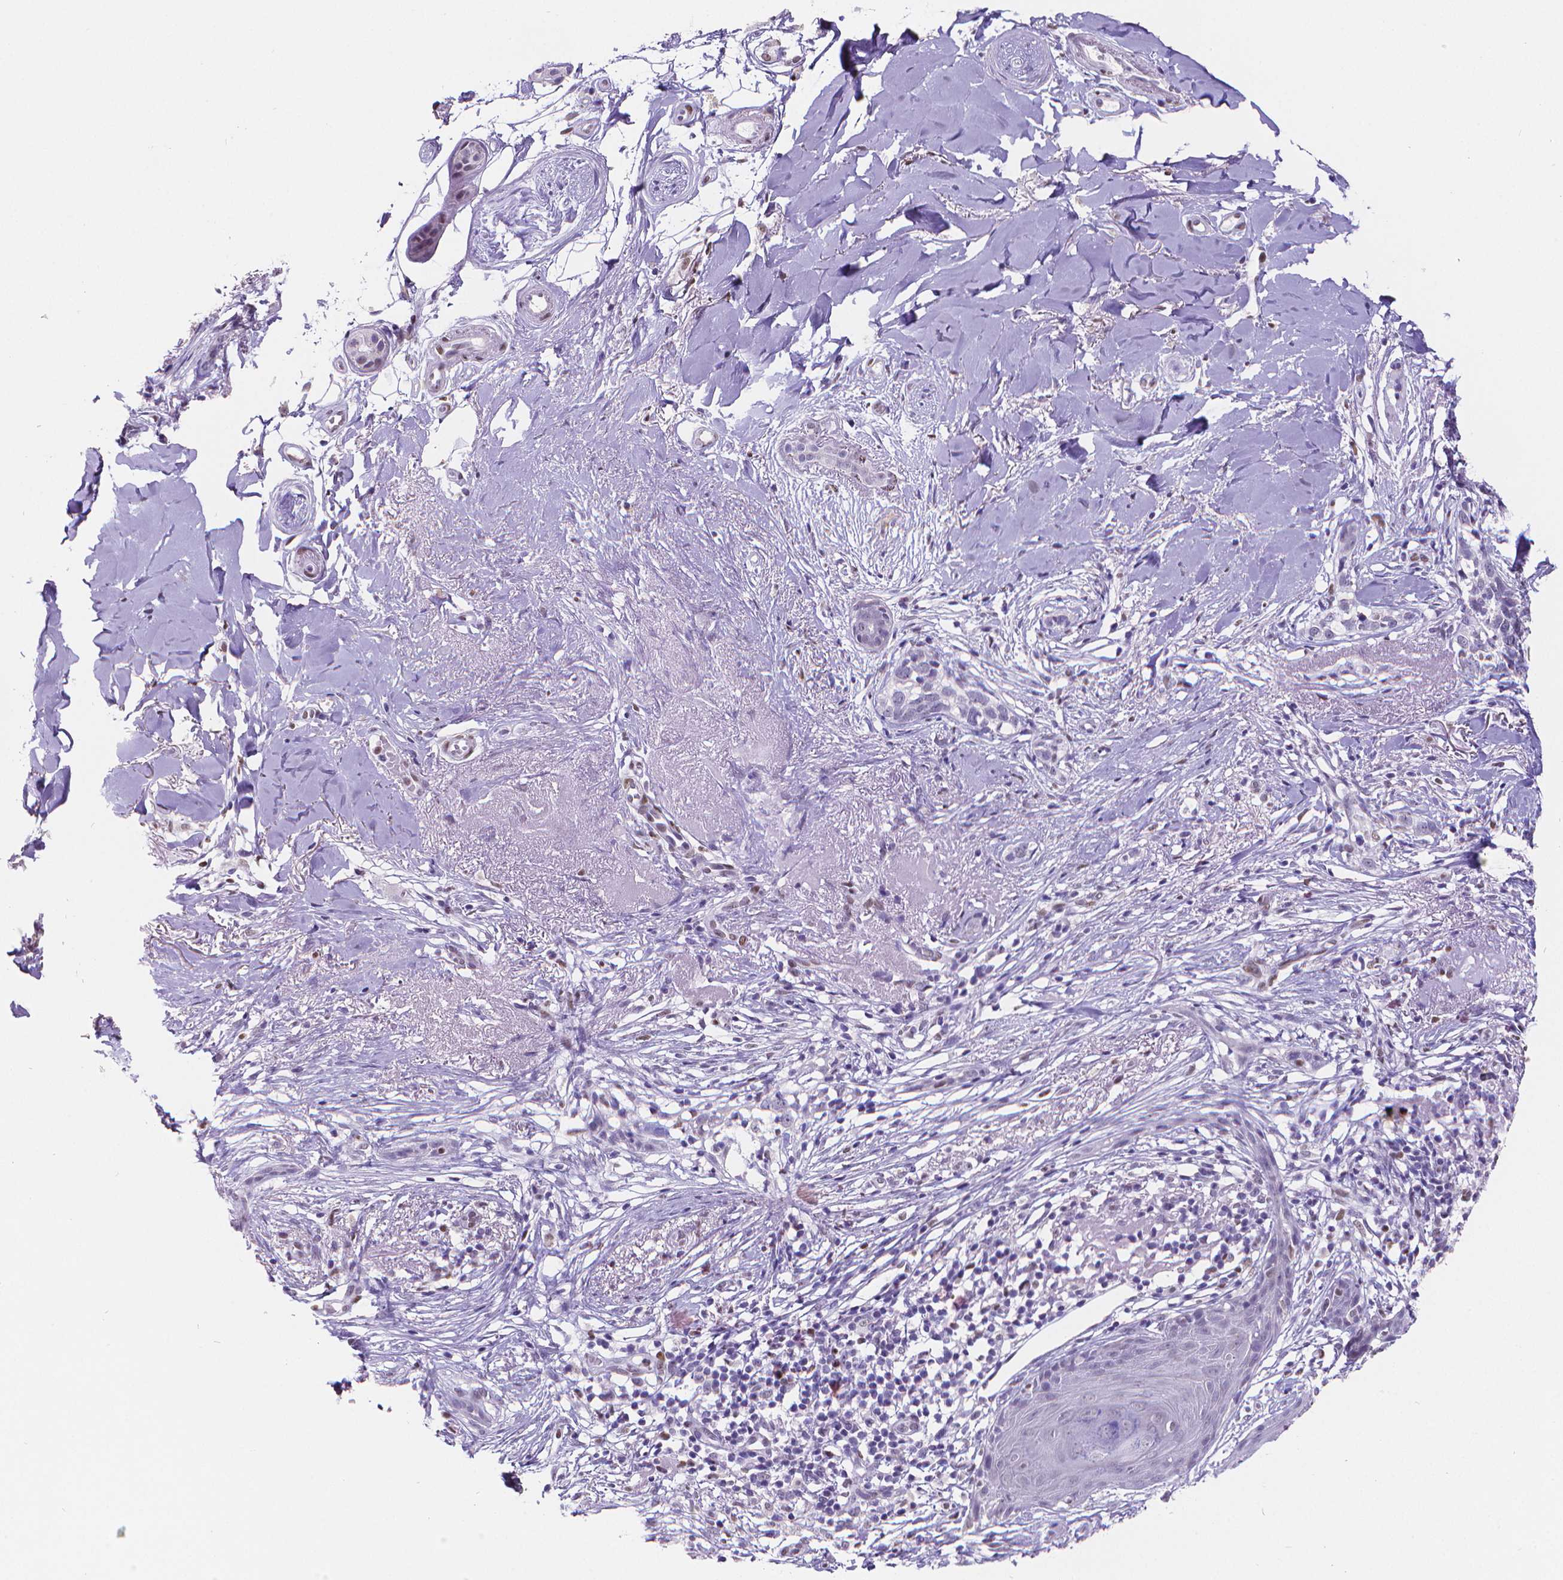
{"staining": {"intensity": "negative", "quantity": "none", "location": "none"}, "tissue": "skin cancer", "cell_type": "Tumor cells", "image_type": "cancer", "snomed": [{"axis": "morphology", "description": "Normal tissue, NOS"}, {"axis": "morphology", "description": "Basal cell carcinoma"}, {"axis": "topography", "description": "Skin"}], "caption": "This is a photomicrograph of immunohistochemistry (IHC) staining of skin cancer, which shows no positivity in tumor cells.", "gene": "MEF2C", "patient": {"sex": "male", "age": 84}}